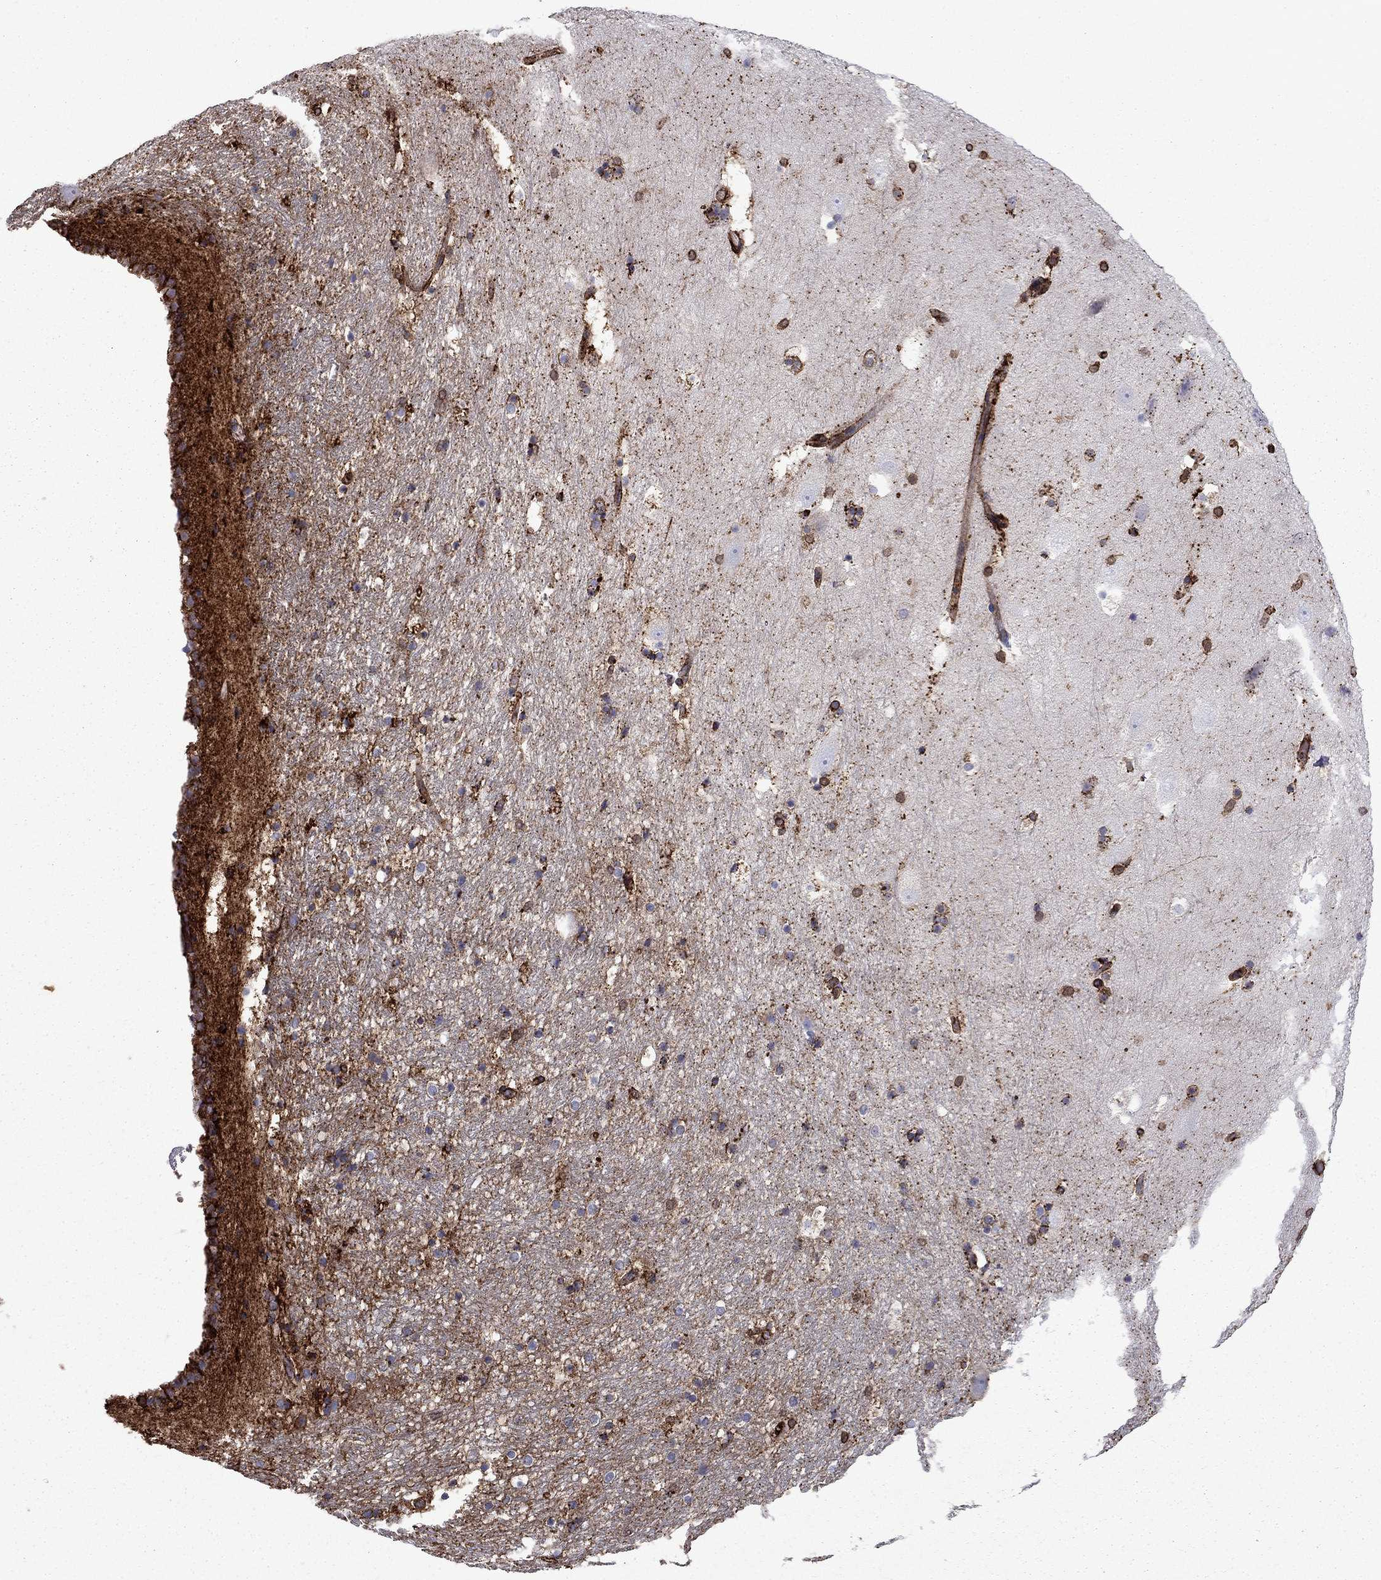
{"staining": {"intensity": "moderate", "quantity": "25%-75%", "location": "cytoplasmic/membranous"}, "tissue": "hippocampus", "cell_type": "Glial cells", "image_type": "normal", "snomed": [{"axis": "morphology", "description": "Normal tissue, NOS"}, {"axis": "topography", "description": "Hippocampus"}], "caption": "Immunohistochemical staining of normal human hippocampus exhibits medium levels of moderate cytoplasmic/membranous expression in about 25%-75% of glial cells.", "gene": "PLAU", "patient": {"sex": "male", "age": 51}}